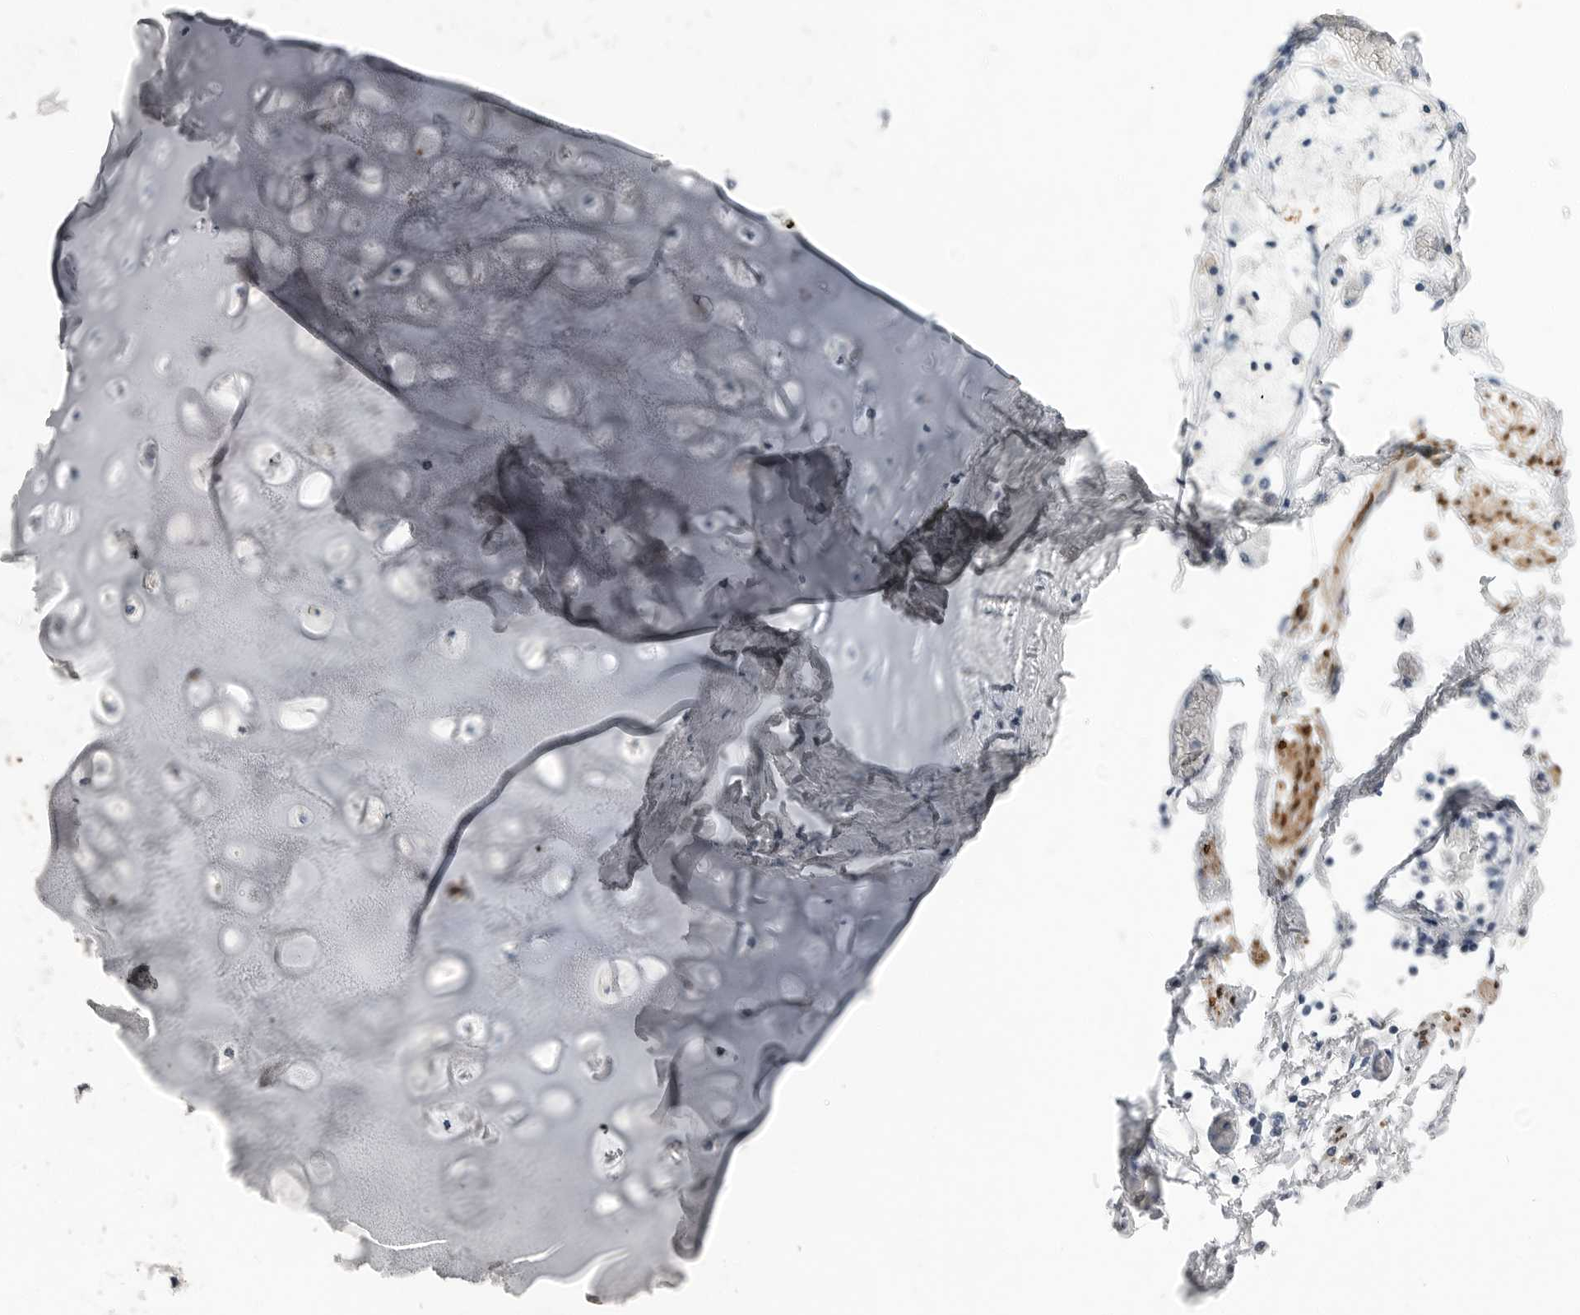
{"staining": {"intensity": "negative", "quantity": "none", "location": "none"}, "tissue": "adipose tissue", "cell_type": "Adipocytes", "image_type": "normal", "snomed": [{"axis": "morphology", "description": "Normal tissue, NOS"}, {"axis": "topography", "description": "Cartilage tissue"}, {"axis": "topography", "description": "Lung"}], "caption": "Image shows no protein positivity in adipocytes of benign adipose tissue. The staining was performed using DAB to visualize the protein expression in brown, while the nuclei were stained in blue with hematoxylin (Magnification: 20x).", "gene": "PLN", "patient": {"sex": "female", "age": 77}}